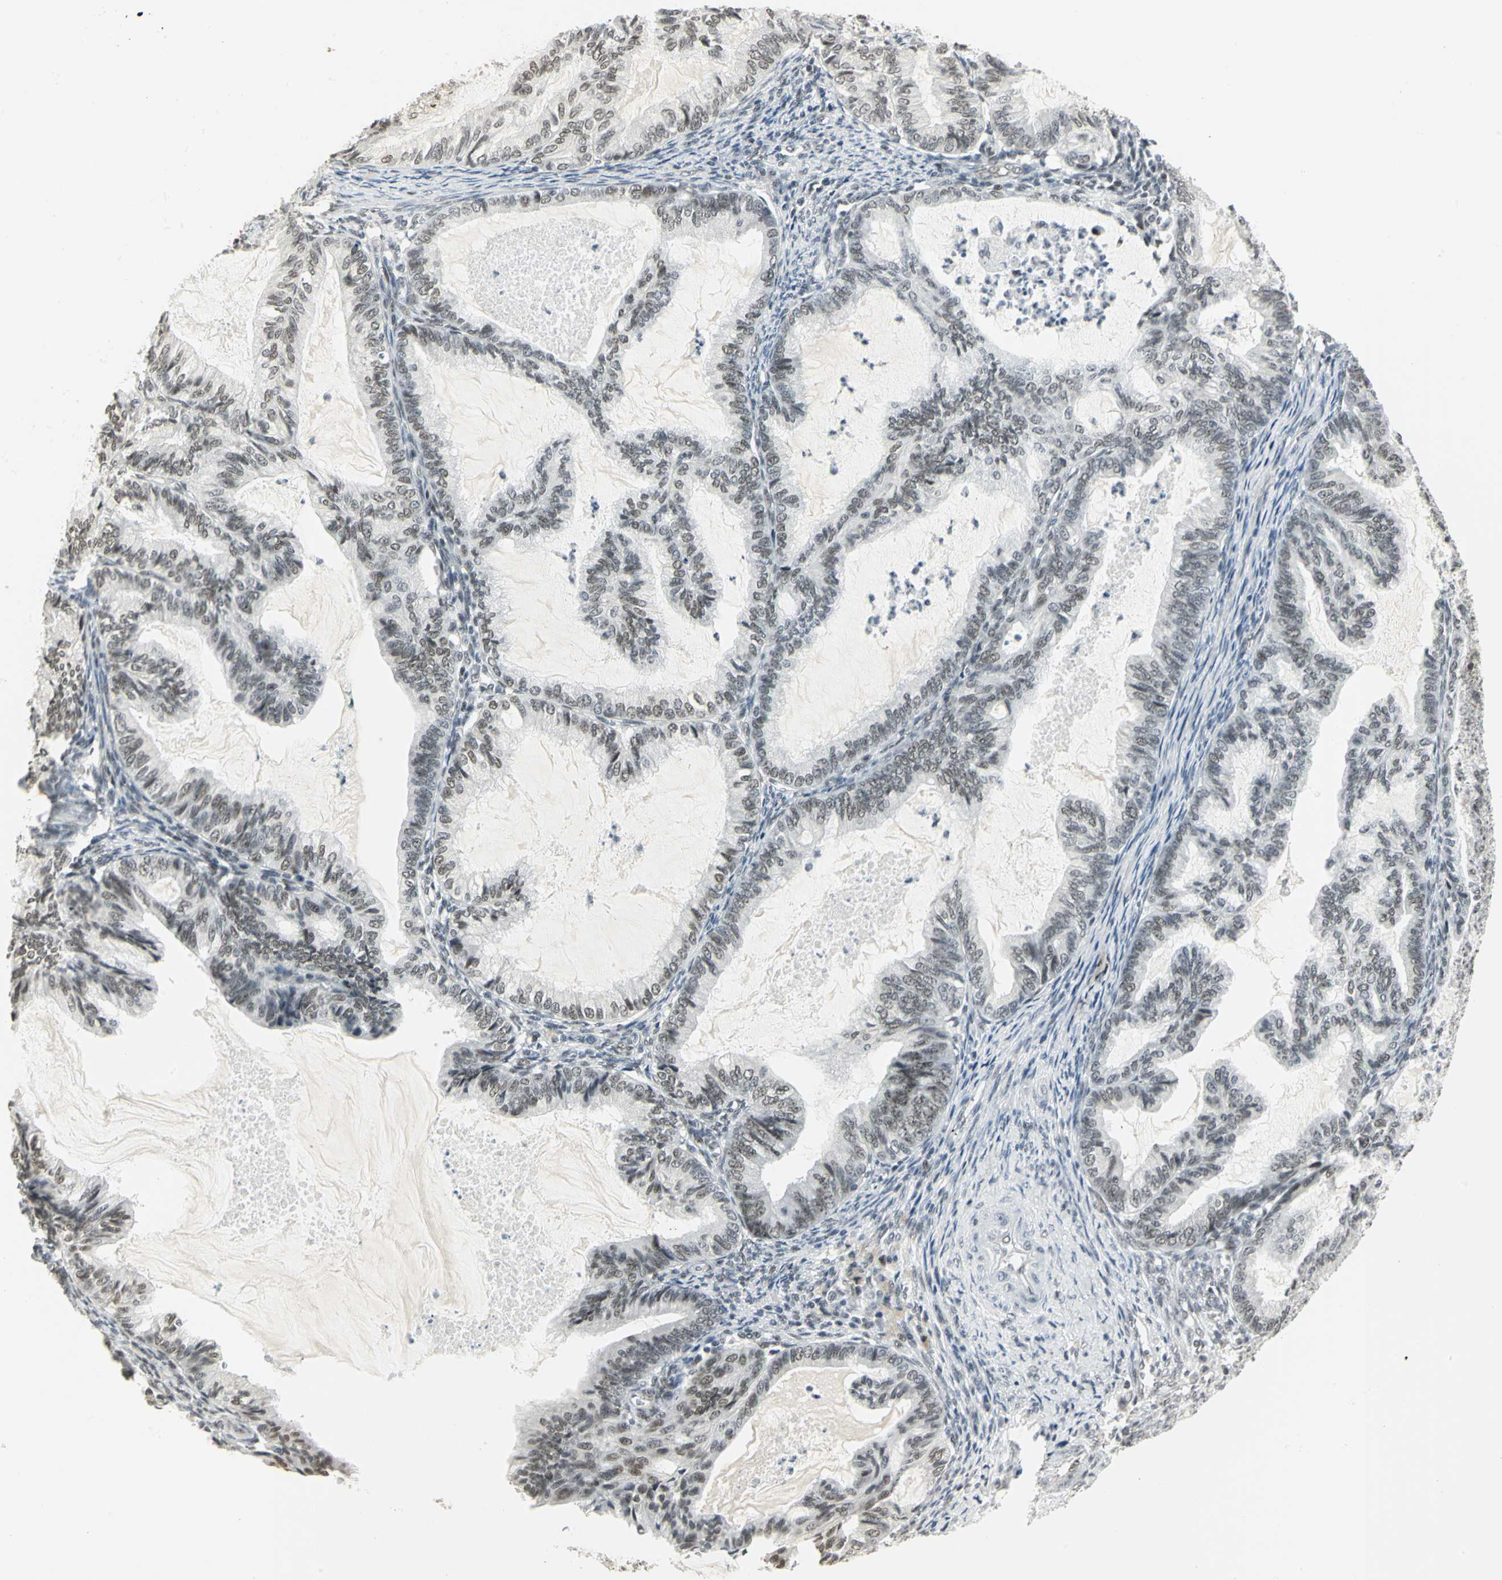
{"staining": {"intensity": "moderate", "quantity": ">75%", "location": "nuclear"}, "tissue": "cervical cancer", "cell_type": "Tumor cells", "image_type": "cancer", "snomed": [{"axis": "morphology", "description": "Normal tissue, NOS"}, {"axis": "morphology", "description": "Adenocarcinoma, NOS"}, {"axis": "topography", "description": "Cervix"}, {"axis": "topography", "description": "Endometrium"}], "caption": "Moderate nuclear protein positivity is appreciated in about >75% of tumor cells in cervical adenocarcinoma. (Brightfield microscopy of DAB IHC at high magnification).", "gene": "CBX3", "patient": {"sex": "female", "age": 86}}